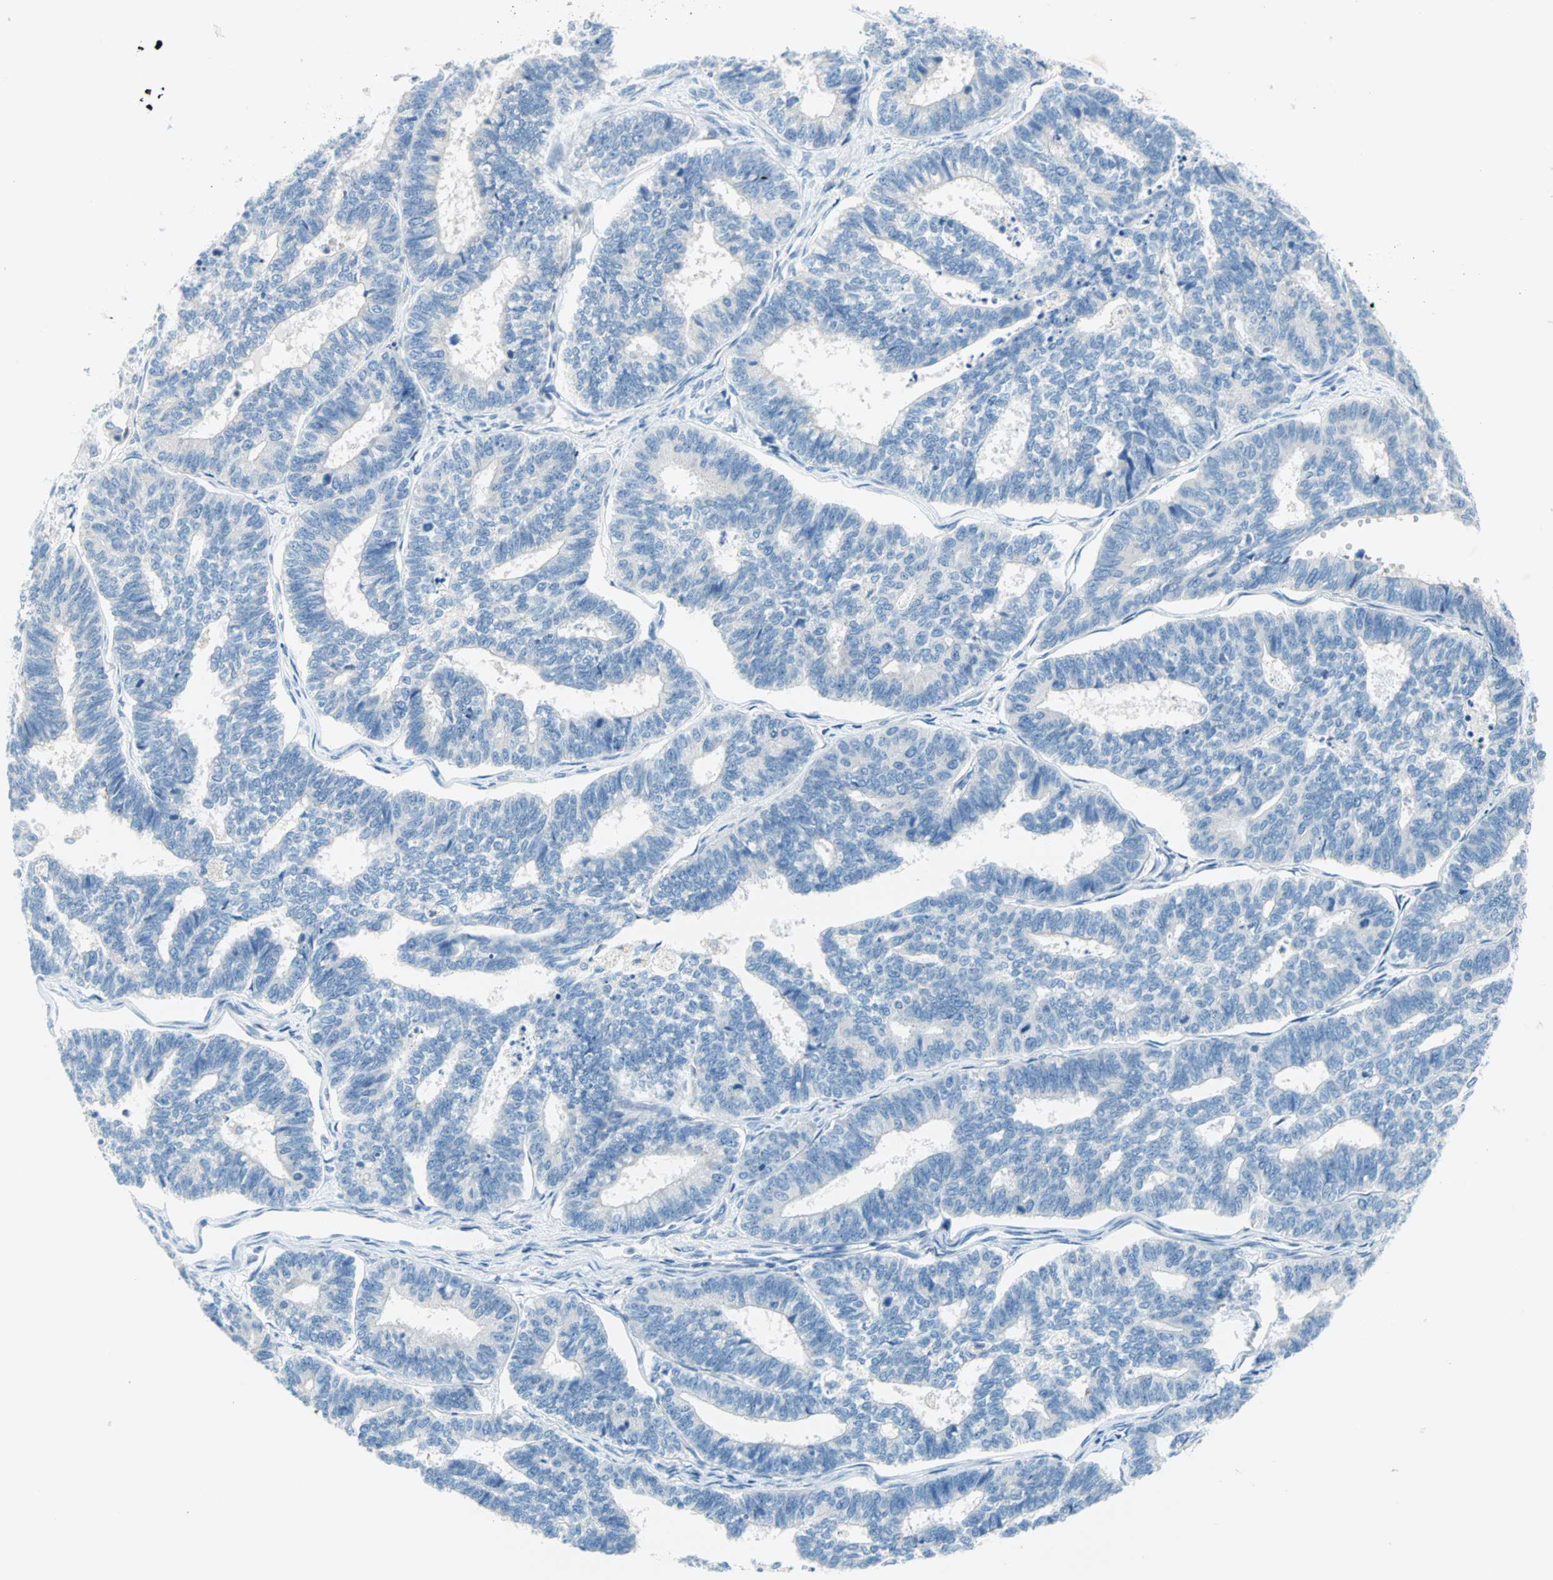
{"staining": {"intensity": "negative", "quantity": "none", "location": "none"}, "tissue": "endometrial cancer", "cell_type": "Tumor cells", "image_type": "cancer", "snomed": [{"axis": "morphology", "description": "Adenocarcinoma, NOS"}, {"axis": "topography", "description": "Endometrium"}], "caption": "Image shows no protein positivity in tumor cells of endometrial cancer tissue. (IHC, brightfield microscopy, high magnification).", "gene": "TMEM163", "patient": {"sex": "female", "age": 70}}